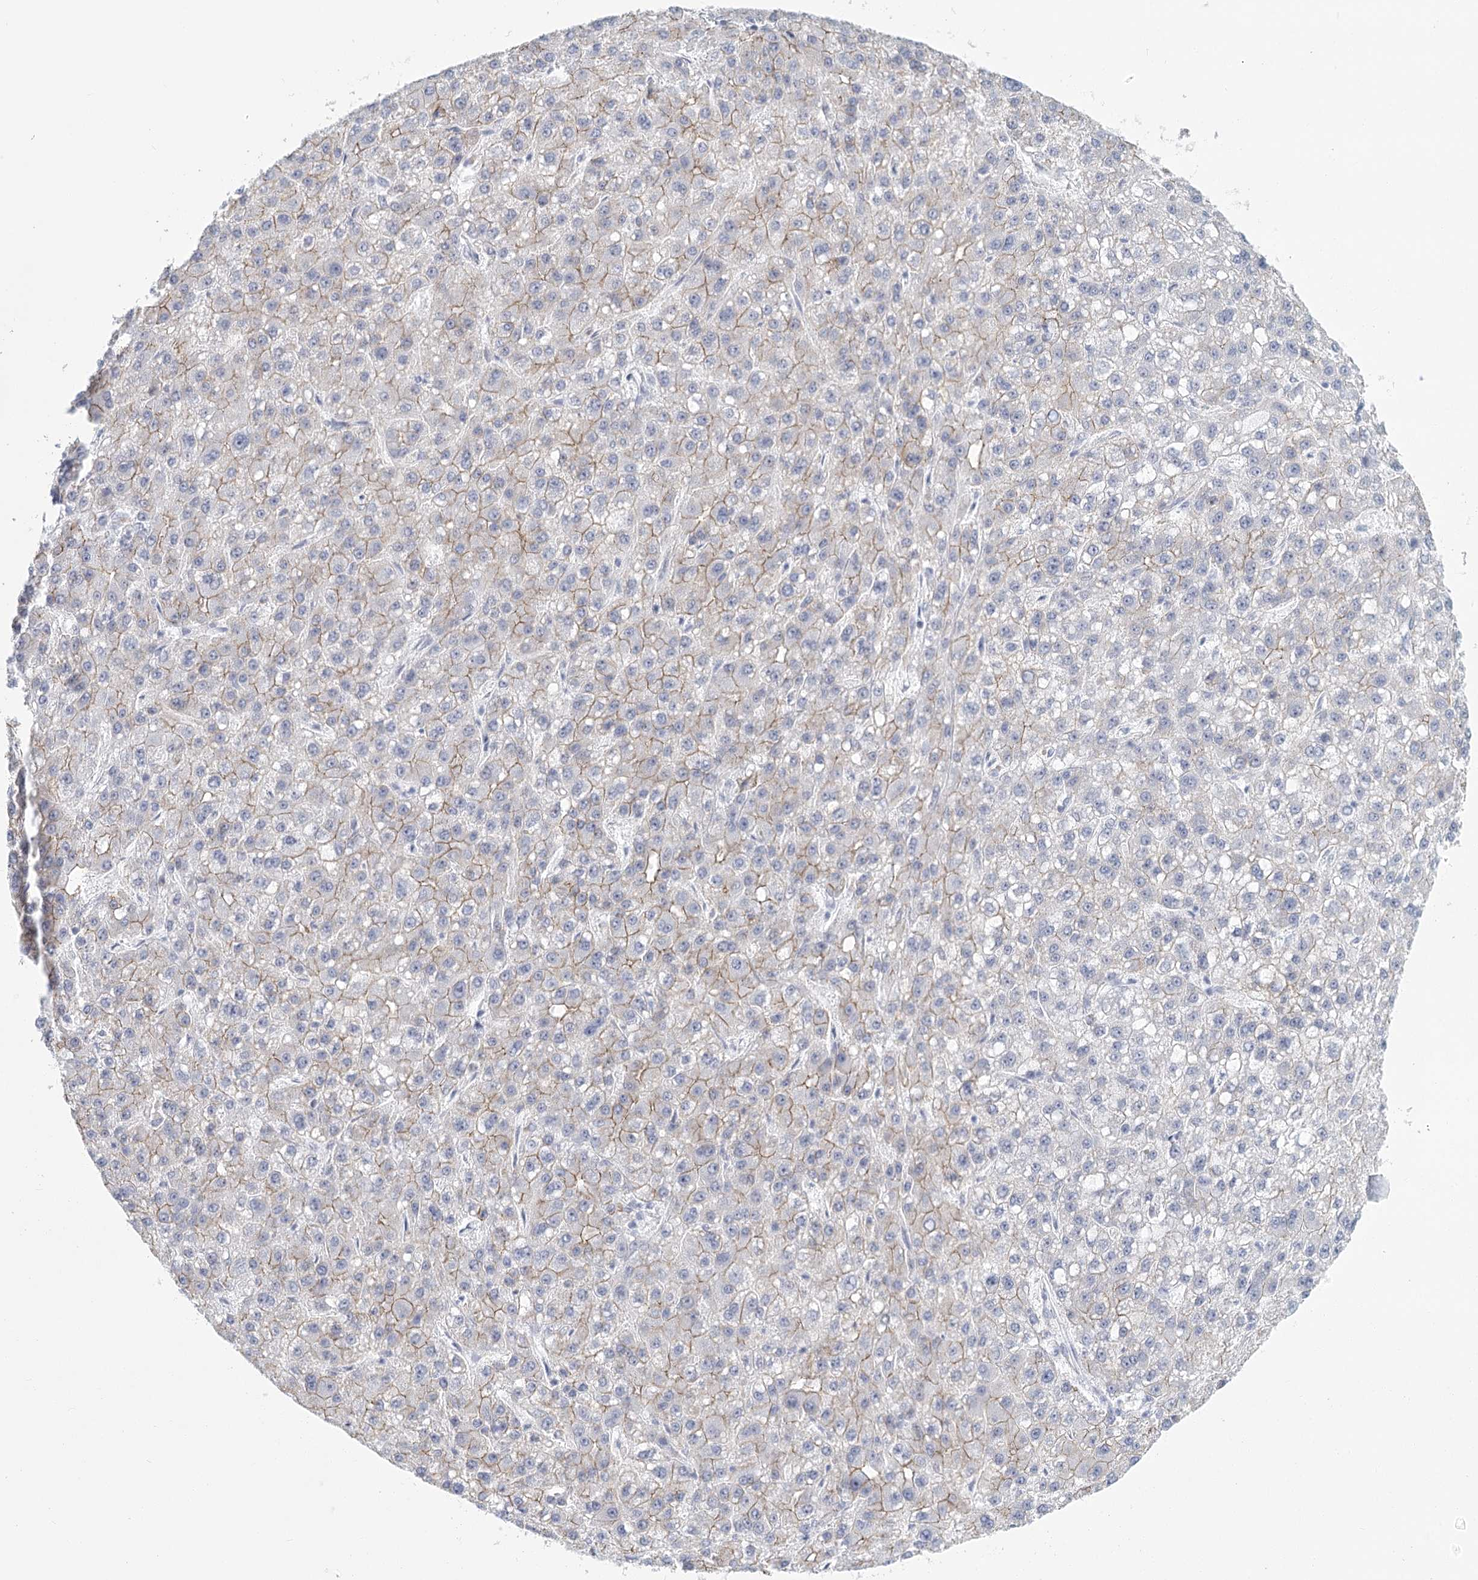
{"staining": {"intensity": "weak", "quantity": "25%-75%", "location": "cytoplasmic/membranous"}, "tissue": "liver cancer", "cell_type": "Tumor cells", "image_type": "cancer", "snomed": [{"axis": "morphology", "description": "Carcinoma, Hepatocellular, NOS"}, {"axis": "topography", "description": "Liver"}], "caption": "Immunohistochemical staining of human liver hepatocellular carcinoma shows weak cytoplasmic/membranous protein expression in approximately 25%-75% of tumor cells.", "gene": "WNT8B", "patient": {"sex": "male", "age": 67}}